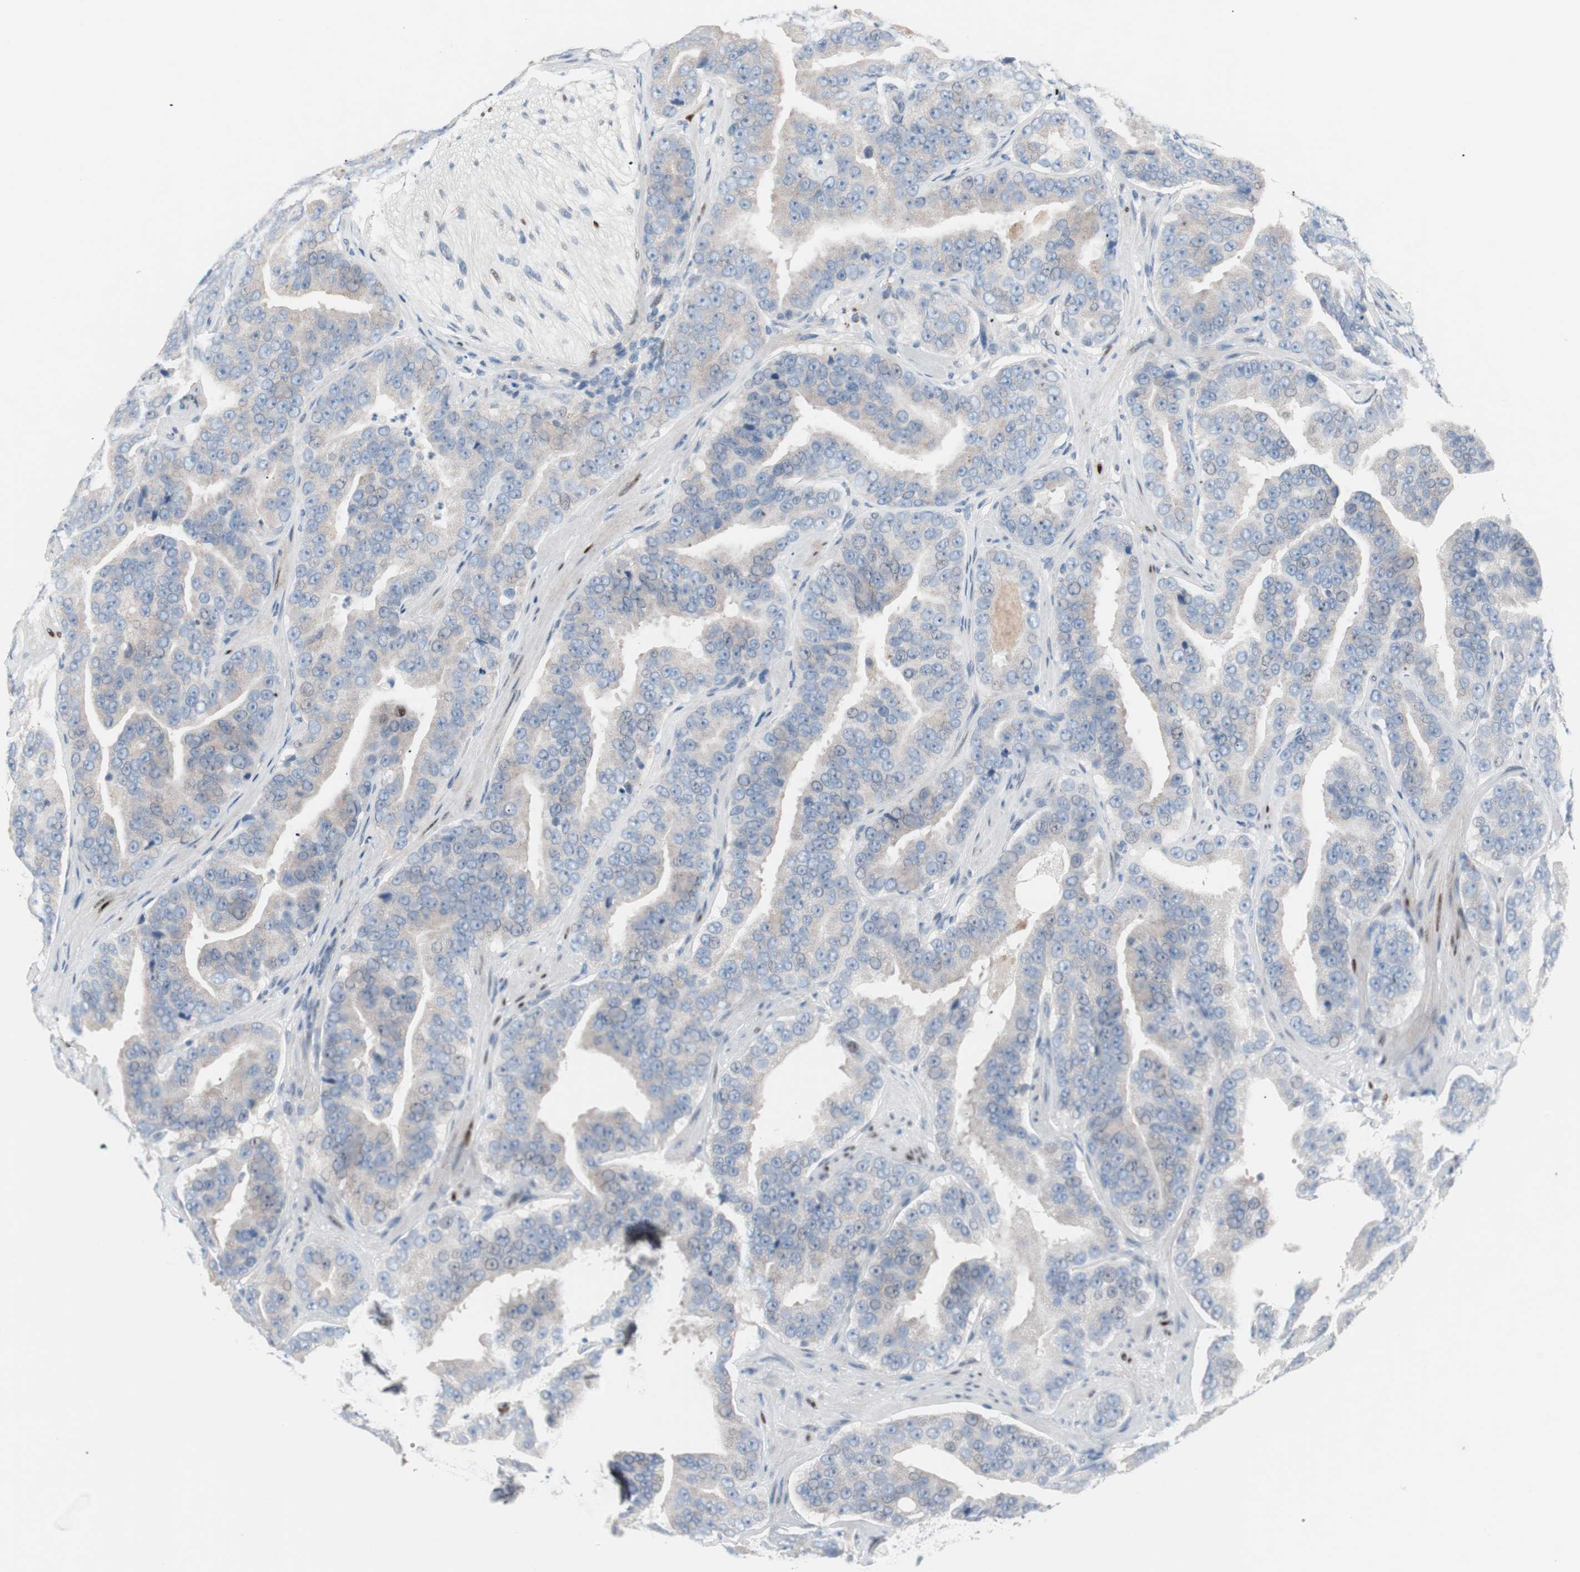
{"staining": {"intensity": "weak", "quantity": "25%-75%", "location": "cytoplasmic/membranous"}, "tissue": "prostate cancer", "cell_type": "Tumor cells", "image_type": "cancer", "snomed": [{"axis": "morphology", "description": "Adenocarcinoma, Low grade"}, {"axis": "topography", "description": "Prostate"}], "caption": "Protein staining of prostate low-grade adenocarcinoma tissue shows weak cytoplasmic/membranous positivity in about 25%-75% of tumor cells. (DAB IHC with brightfield microscopy, high magnification).", "gene": "FOSL1", "patient": {"sex": "male", "age": 59}}